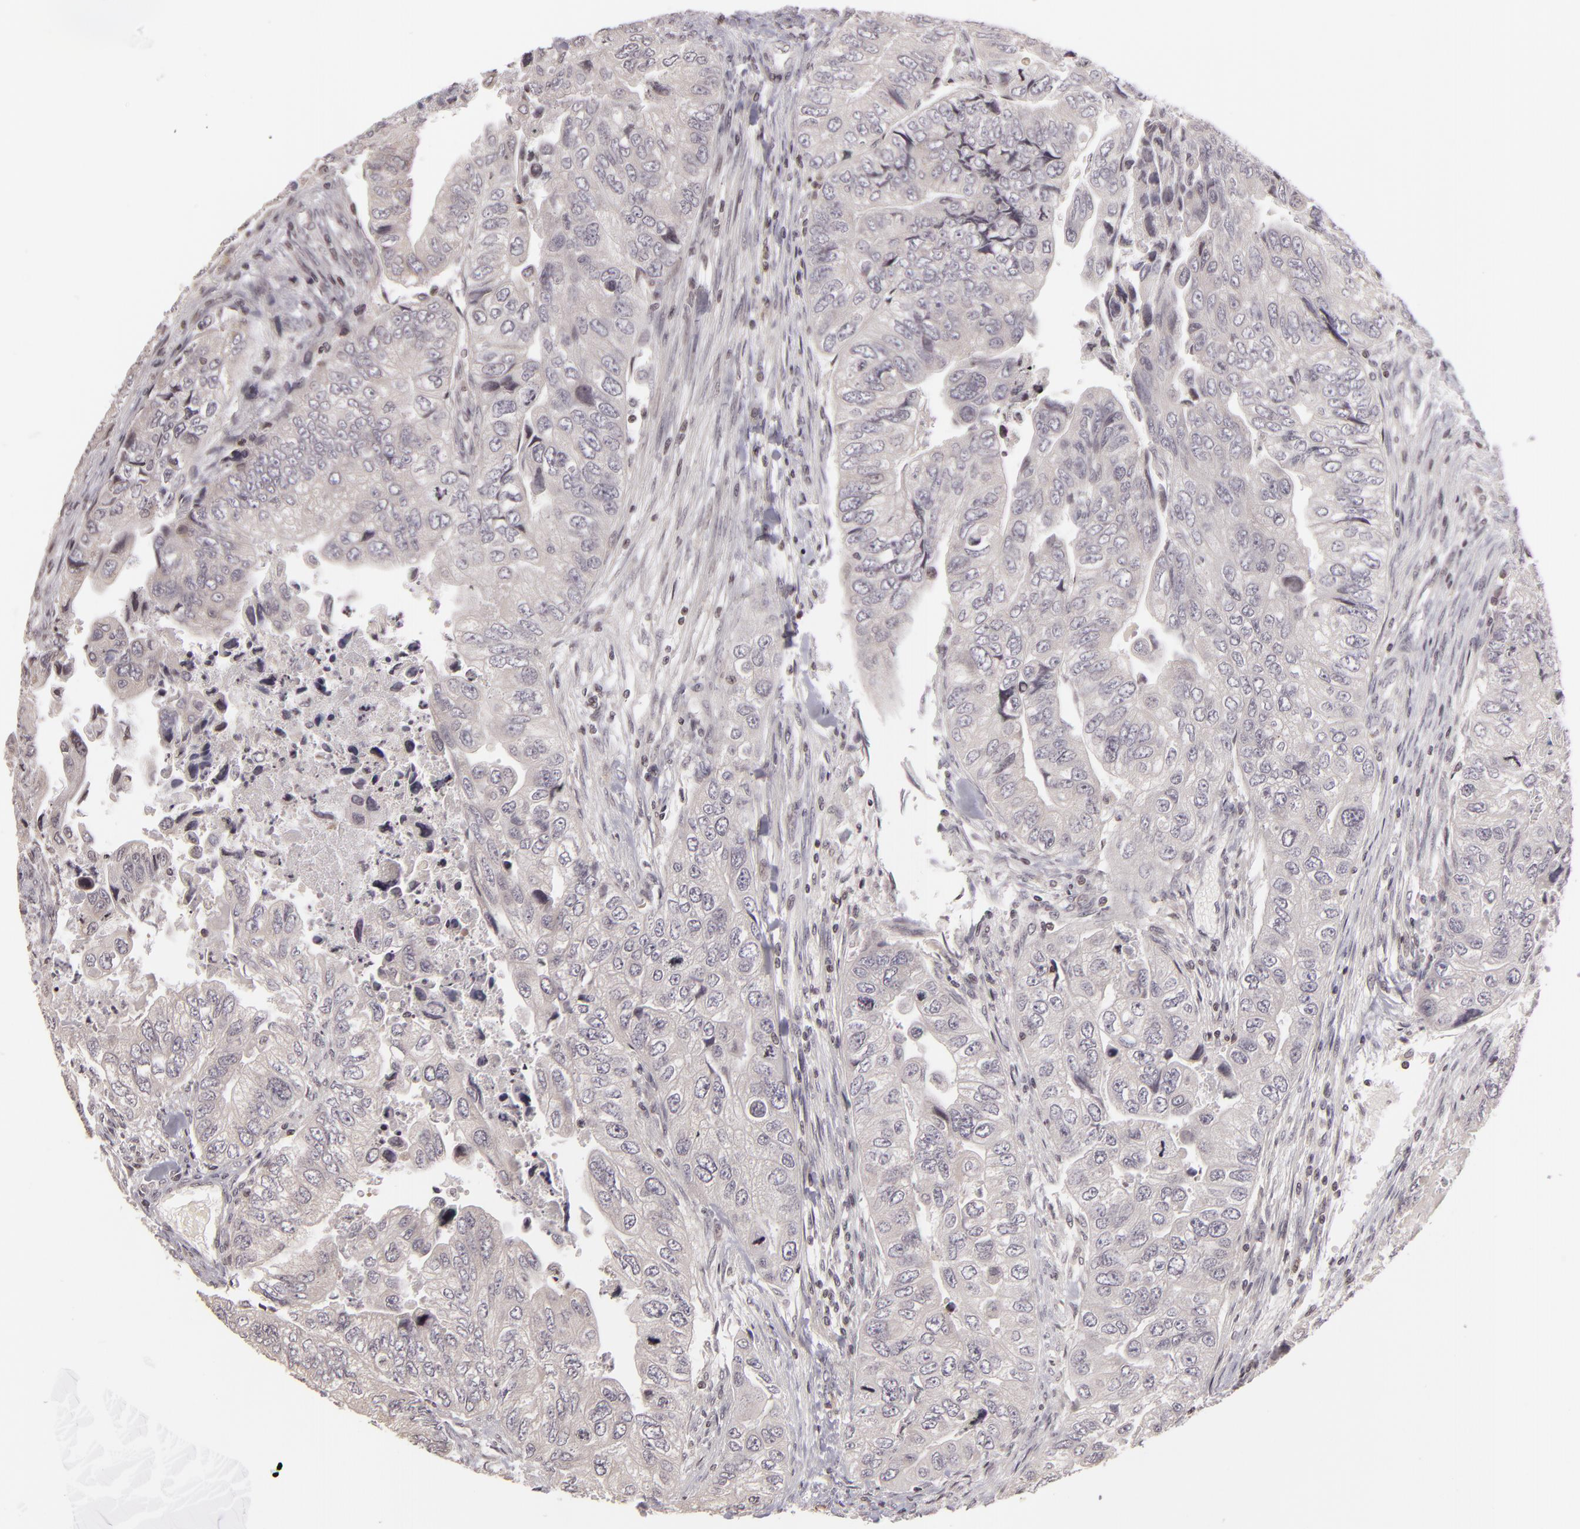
{"staining": {"intensity": "negative", "quantity": "none", "location": "none"}, "tissue": "colorectal cancer", "cell_type": "Tumor cells", "image_type": "cancer", "snomed": [{"axis": "morphology", "description": "Adenocarcinoma, NOS"}, {"axis": "topography", "description": "Colon"}], "caption": "There is no significant positivity in tumor cells of colorectal adenocarcinoma.", "gene": "AKAP6", "patient": {"sex": "female", "age": 11}}